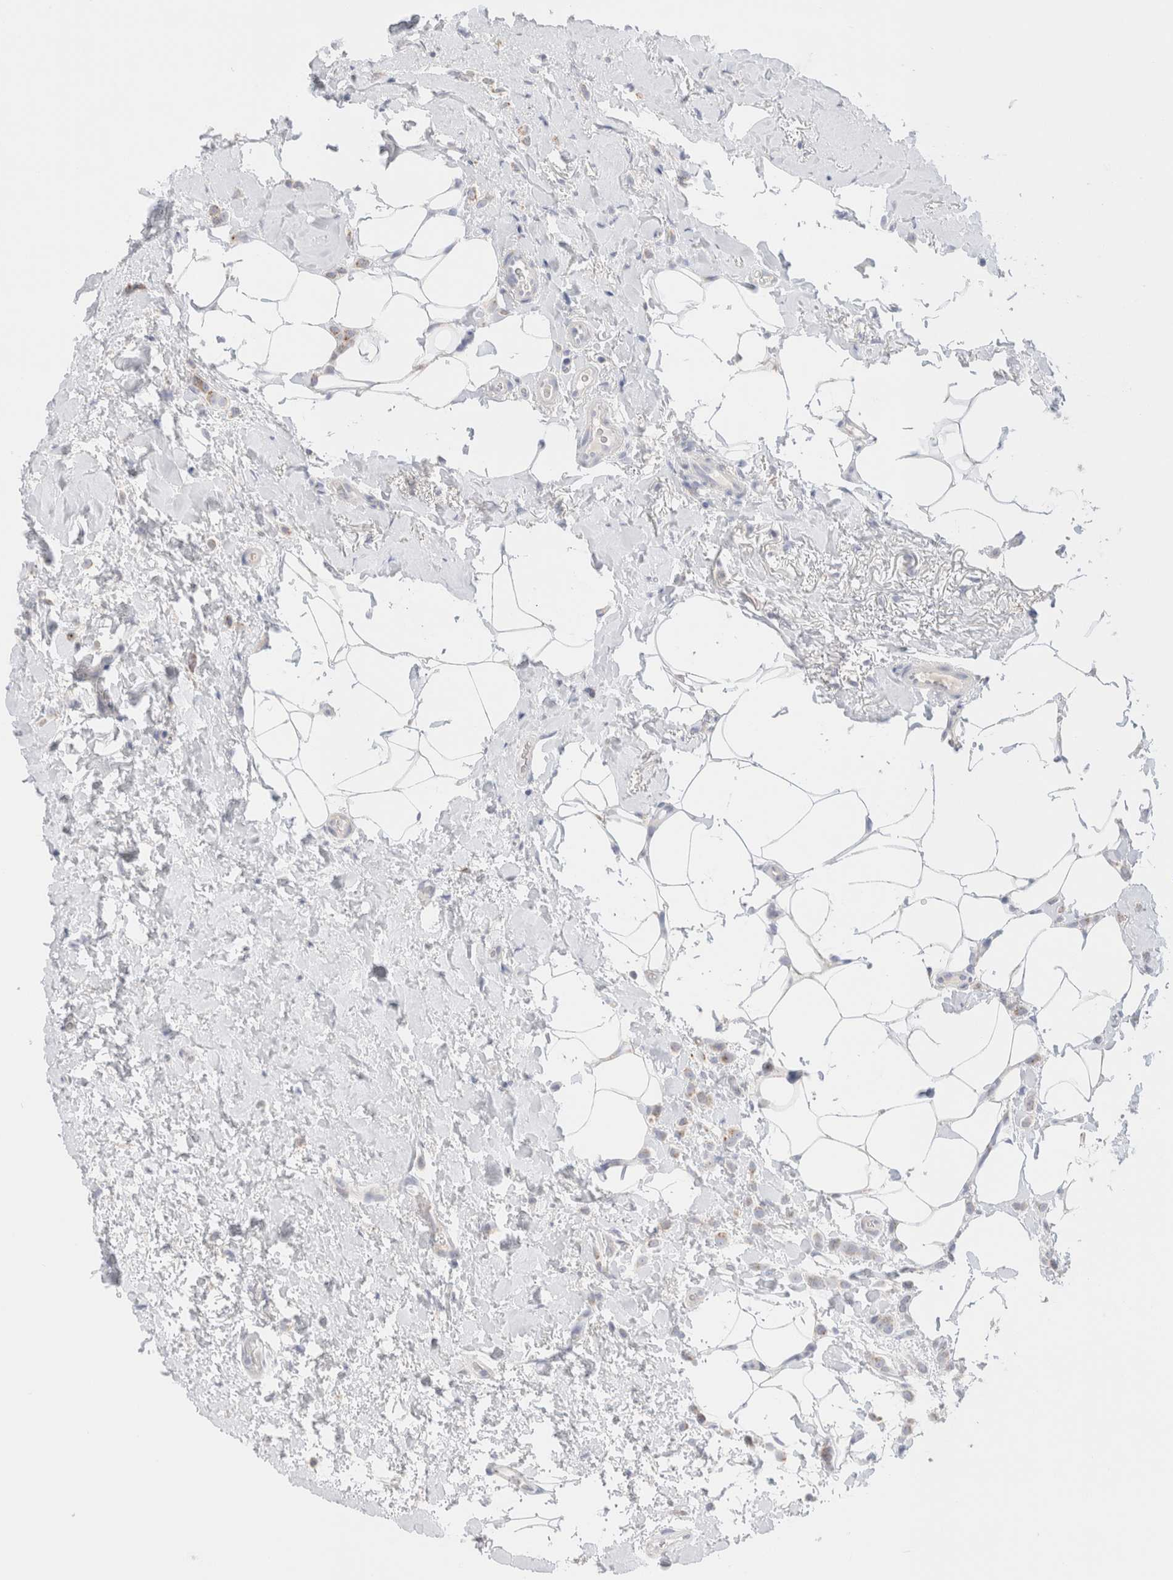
{"staining": {"intensity": "negative", "quantity": "none", "location": "none"}, "tissue": "breast cancer", "cell_type": "Tumor cells", "image_type": "cancer", "snomed": [{"axis": "morphology", "description": "Normal tissue, NOS"}, {"axis": "morphology", "description": "Lobular carcinoma"}, {"axis": "topography", "description": "Breast"}], "caption": "A high-resolution image shows immunohistochemistry (IHC) staining of breast cancer, which shows no significant expression in tumor cells. The staining is performed using DAB (3,3'-diaminobenzidine) brown chromogen with nuclei counter-stained in using hematoxylin.", "gene": "ATP6V1C1", "patient": {"sex": "female", "age": 50}}